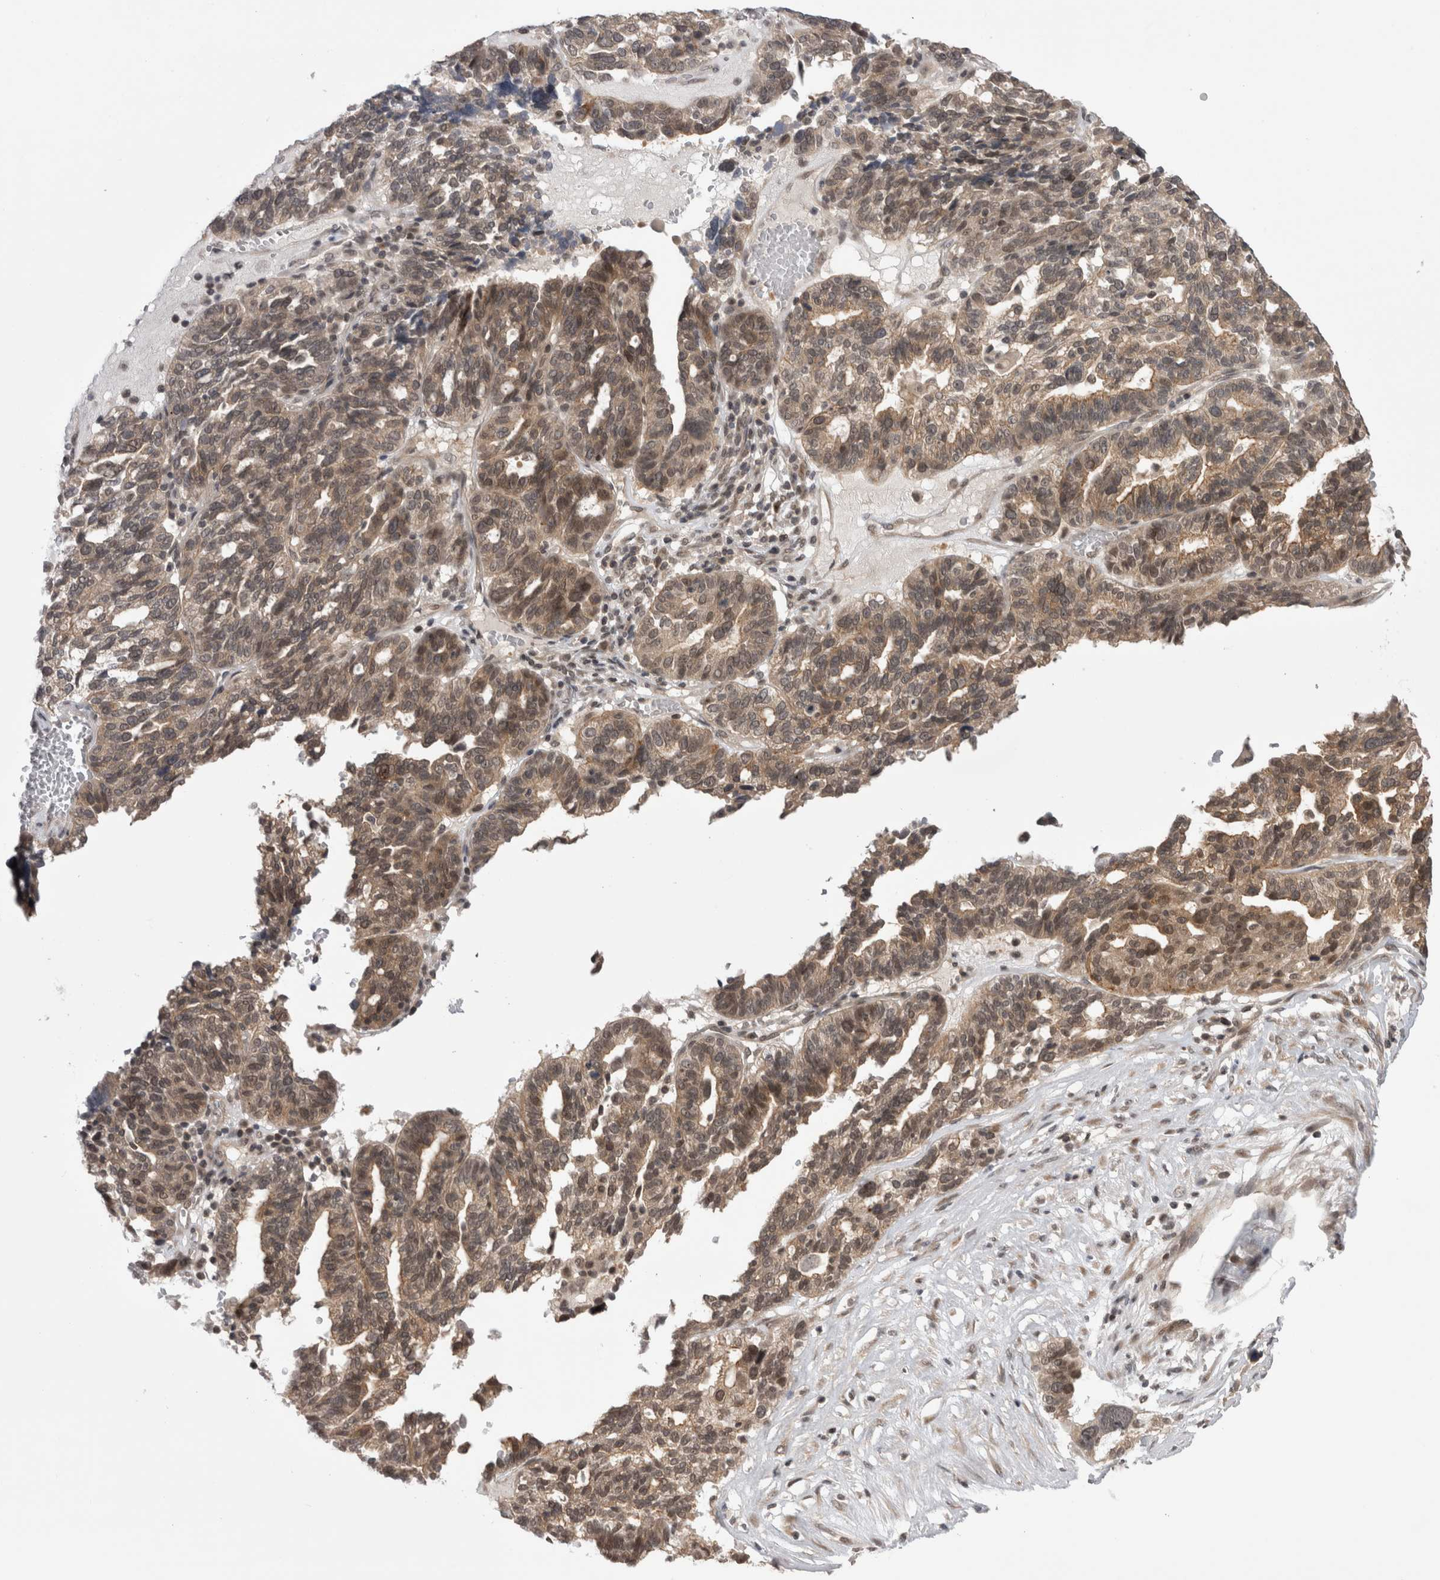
{"staining": {"intensity": "weak", "quantity": ">75%", "location": "cytoplasmic/membranous,nuclear"}, "tissue": "ovarian cancer", "cell_type": "Tumor cells", "image_type": "cancer", "snomed": [{"axis": "morphology", "description": "Cystadenocarcinoma, serous, NOS"}, {"axis": "topography", "description": "Ovary"}], "caption": "Human serous cystadenocarcinoma (ovarian) stained for a protein (brown) demonstrates weak cytoplasmic/membranous and nuclear positive expression in about >75% of tumor cells.", "gene": "ZNF341", "patient": {"sex": "female", "age": 59}}